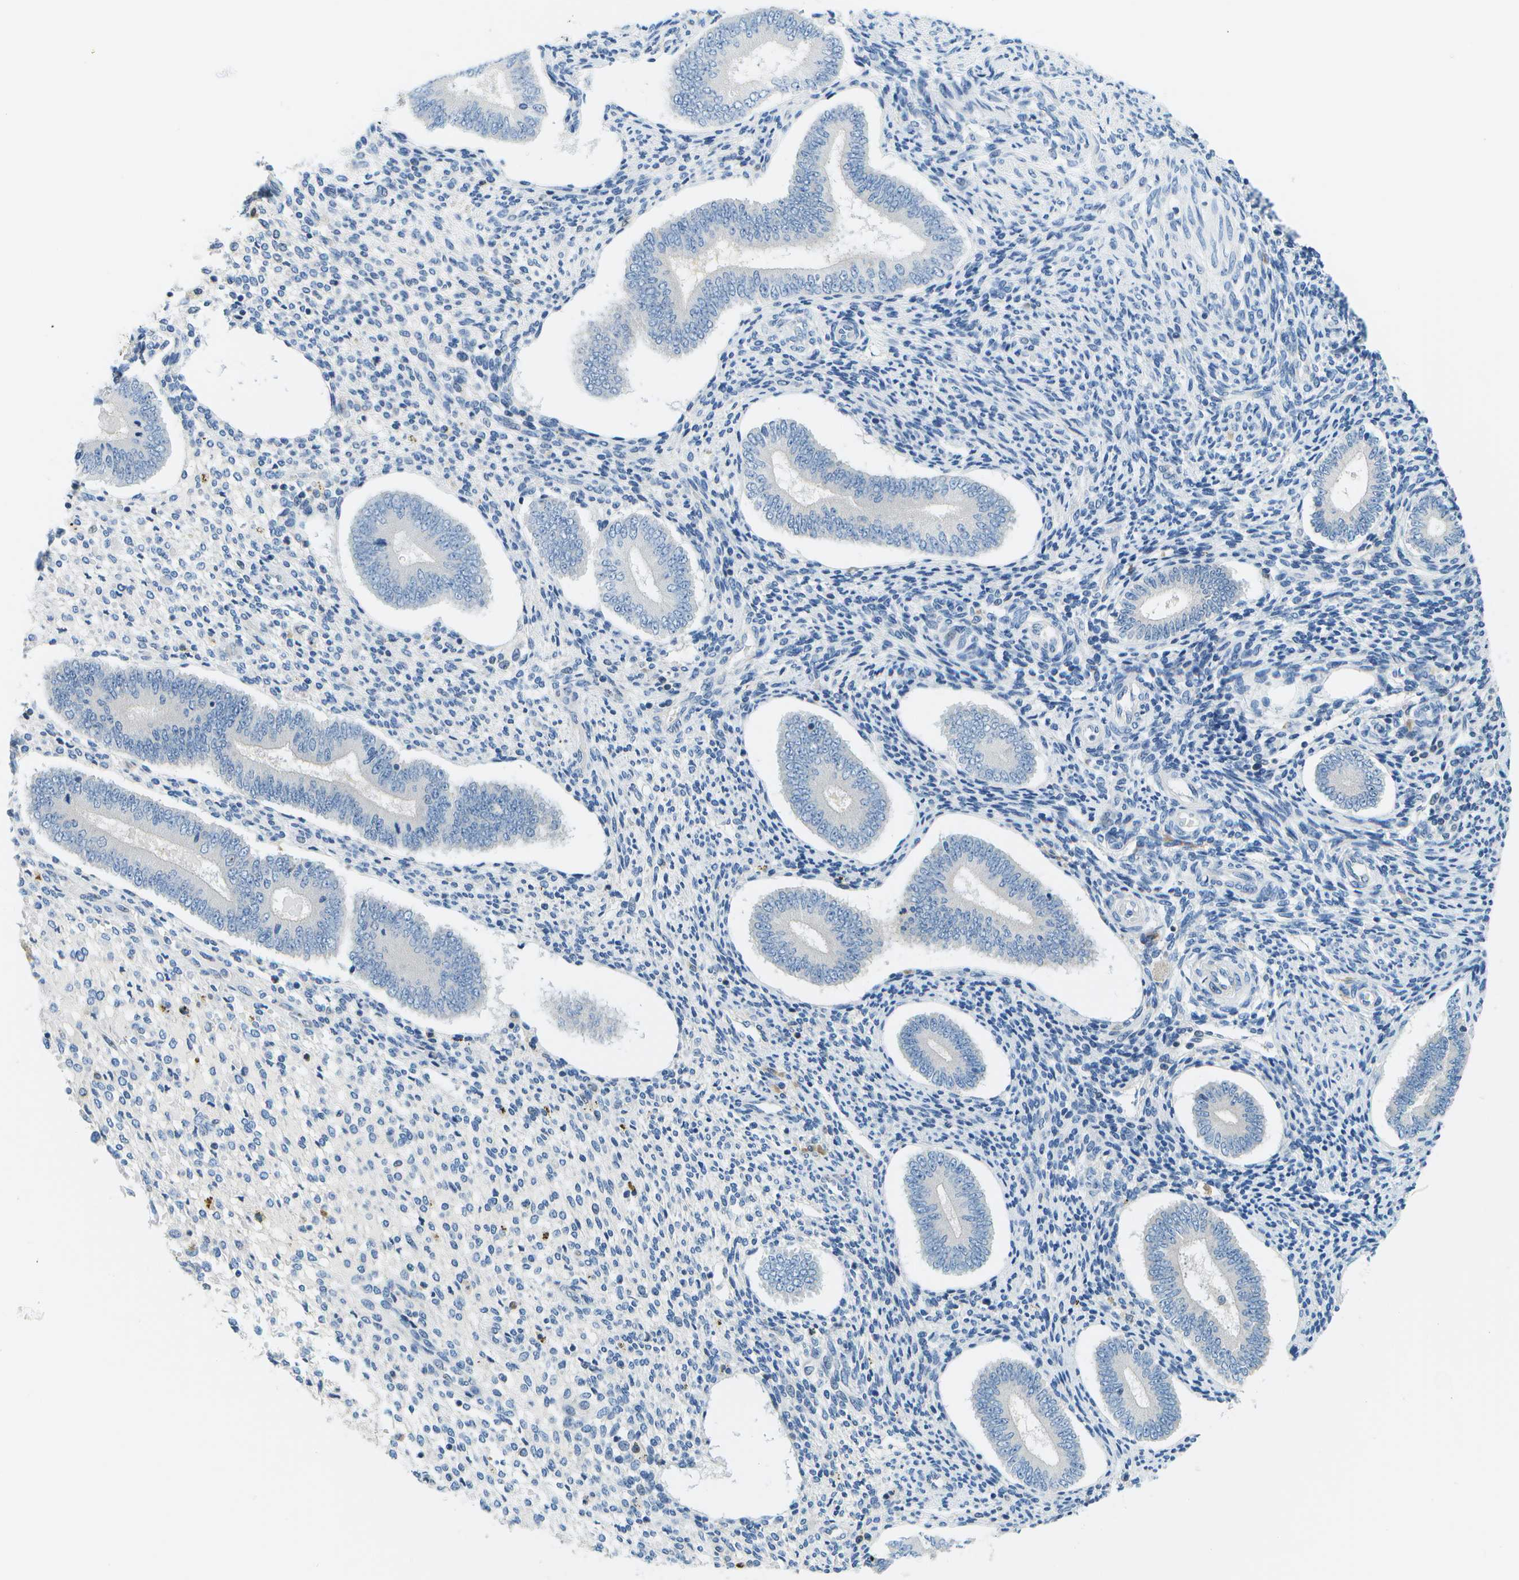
{"staining": {"intensity": "negative", "quantity": "none", "location": "none"}, "tissue": "endometrium", "cell_type": "Cells in endometrial stroma", "image_type": "normal", "snomed": [{"axis": "morphology", "description": "Normal tissue, NOS"}, {"axis": "topography", "description": "Endometrium"}], "caption": "Immunohistochemistry of normal human endometrium shows no expression in cells in endometrial stroma.", "gene": "PTGIS", "patient": {"sex": "female", "age": 42}}